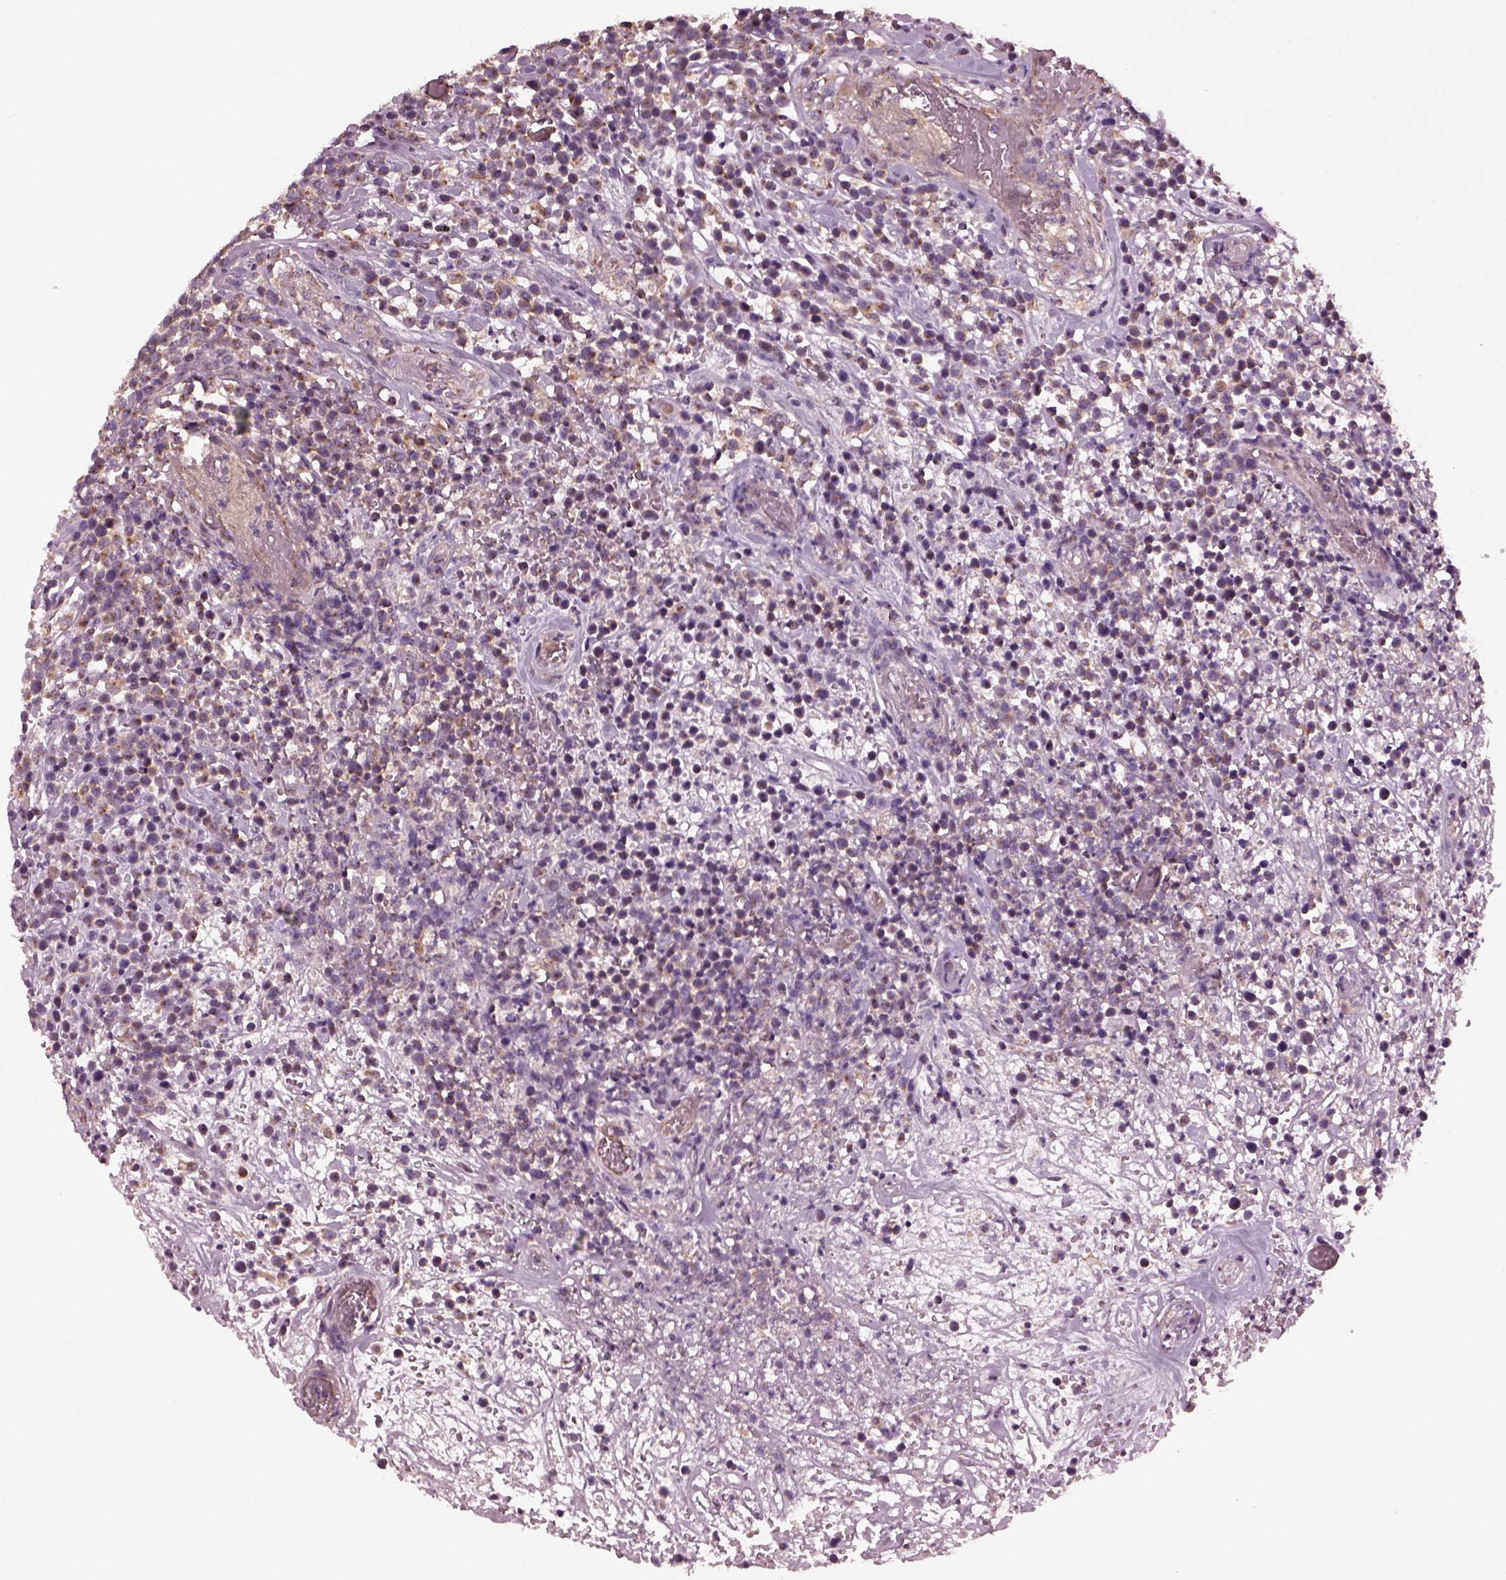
{"staining": {"intensity": "moderate", "quantity": "<25%", "location": "cytoplasmic/membranous"}, "tissue": "lymphoma", "cell_type": "Tumor cells", "image_type": "cancer", "snomed": [{"axis": "morphology", "description": "Malignant lymphoma, non-Hodgkin's type, High grade"}, {"axis": "topography", "description": "Soft tissue"}], "caption": "Malignant lymphoma, non-Hodgkin's type (high-grade) stained with immunohistochemistry demonstrates moderate cytoplasmic/membranous positivity in about <25% of tumor cells.", "gene": "RUFY3", "patient": {"sex": "female", "age": 56}}